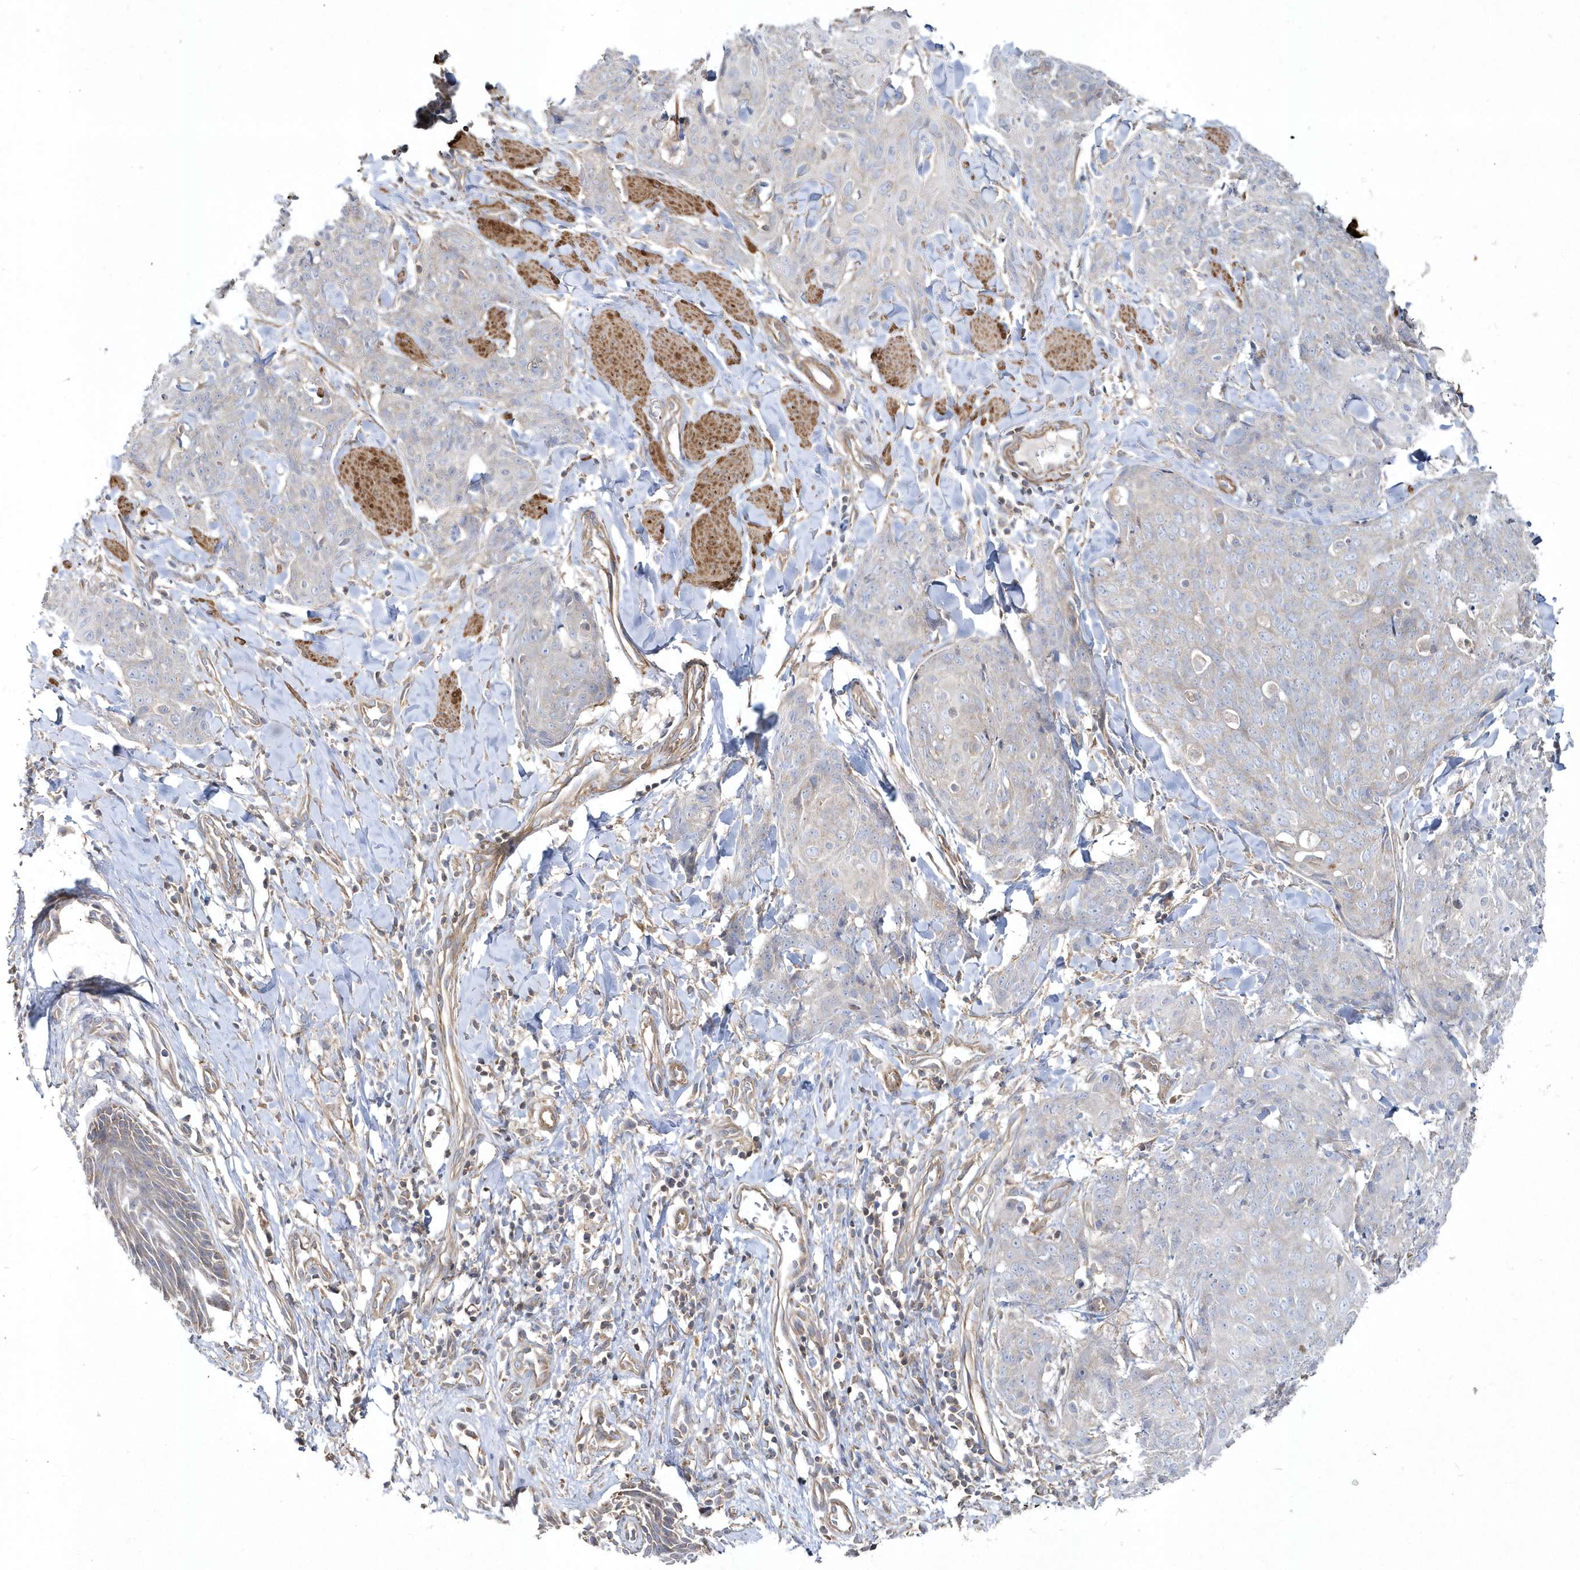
{"staining": {"intensity": "negative", "quantity": "none", "location": "none"}, "tissue": "skin cancer", "cell_type": "Tumor cells", "image_type": "cancer", "snomed": [{"axis": "morphology", "description": "Squamous cell carcinoma, NOS"}, {"axis": "topography", "description": "Skin"}, {"axis": "topography", "description": "Vulva"}], "caption": "High power microscopy photomicrograph of an immunohistochemistry (IHC) photomicrograph of skin cancer (squamous cell carcinoma), revealing no significant staining in tumor cells. Brightfield microscopy of immunohistochemistry stained with DAB (3,3'-diaminobenzidine) (brown) and hematoxylin (blue), captured at high magnification.", "gene": "LEXM", "patient": {"sex": "female", "age": 85}}